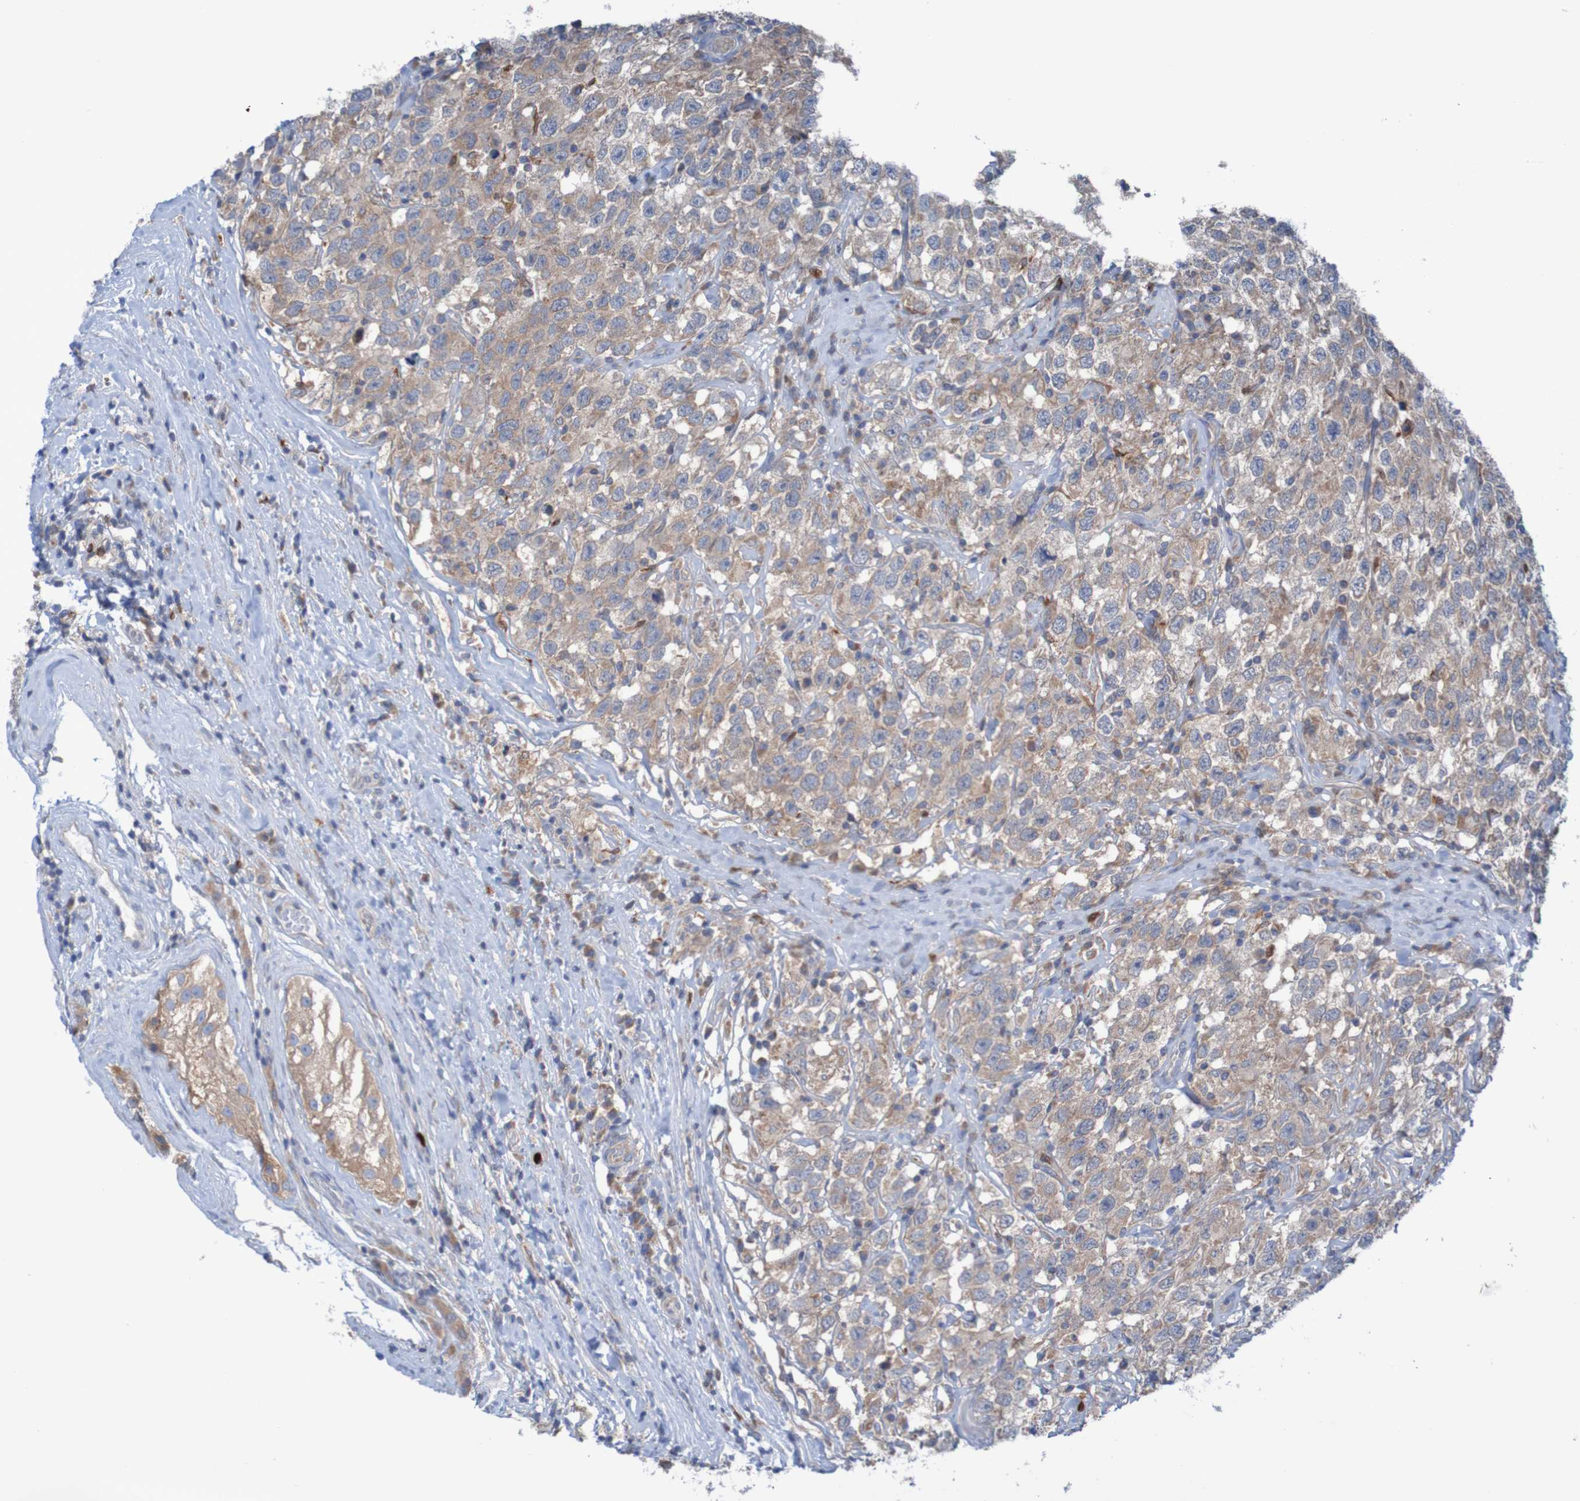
{"staining": {"intensity": "weak", "quantity": ">75%", "location": "cytoplasmic/membranous"}, "tissue": "testis cancer", "cell_type": "Tumor cells", "image_type": "cancer", "snomed": [{"axis": "morphology", "description": "Seminoma, NOS"}, {"axis": "topography", "description": "Testis"}], "caption": "A low amount of weak cytoplasmic/membranous staining is identified in approximately >75% of tumor cells in testis seminoma tissue.", "gene": "PARP4", "patient": {"sex": "male", "age": 41}}